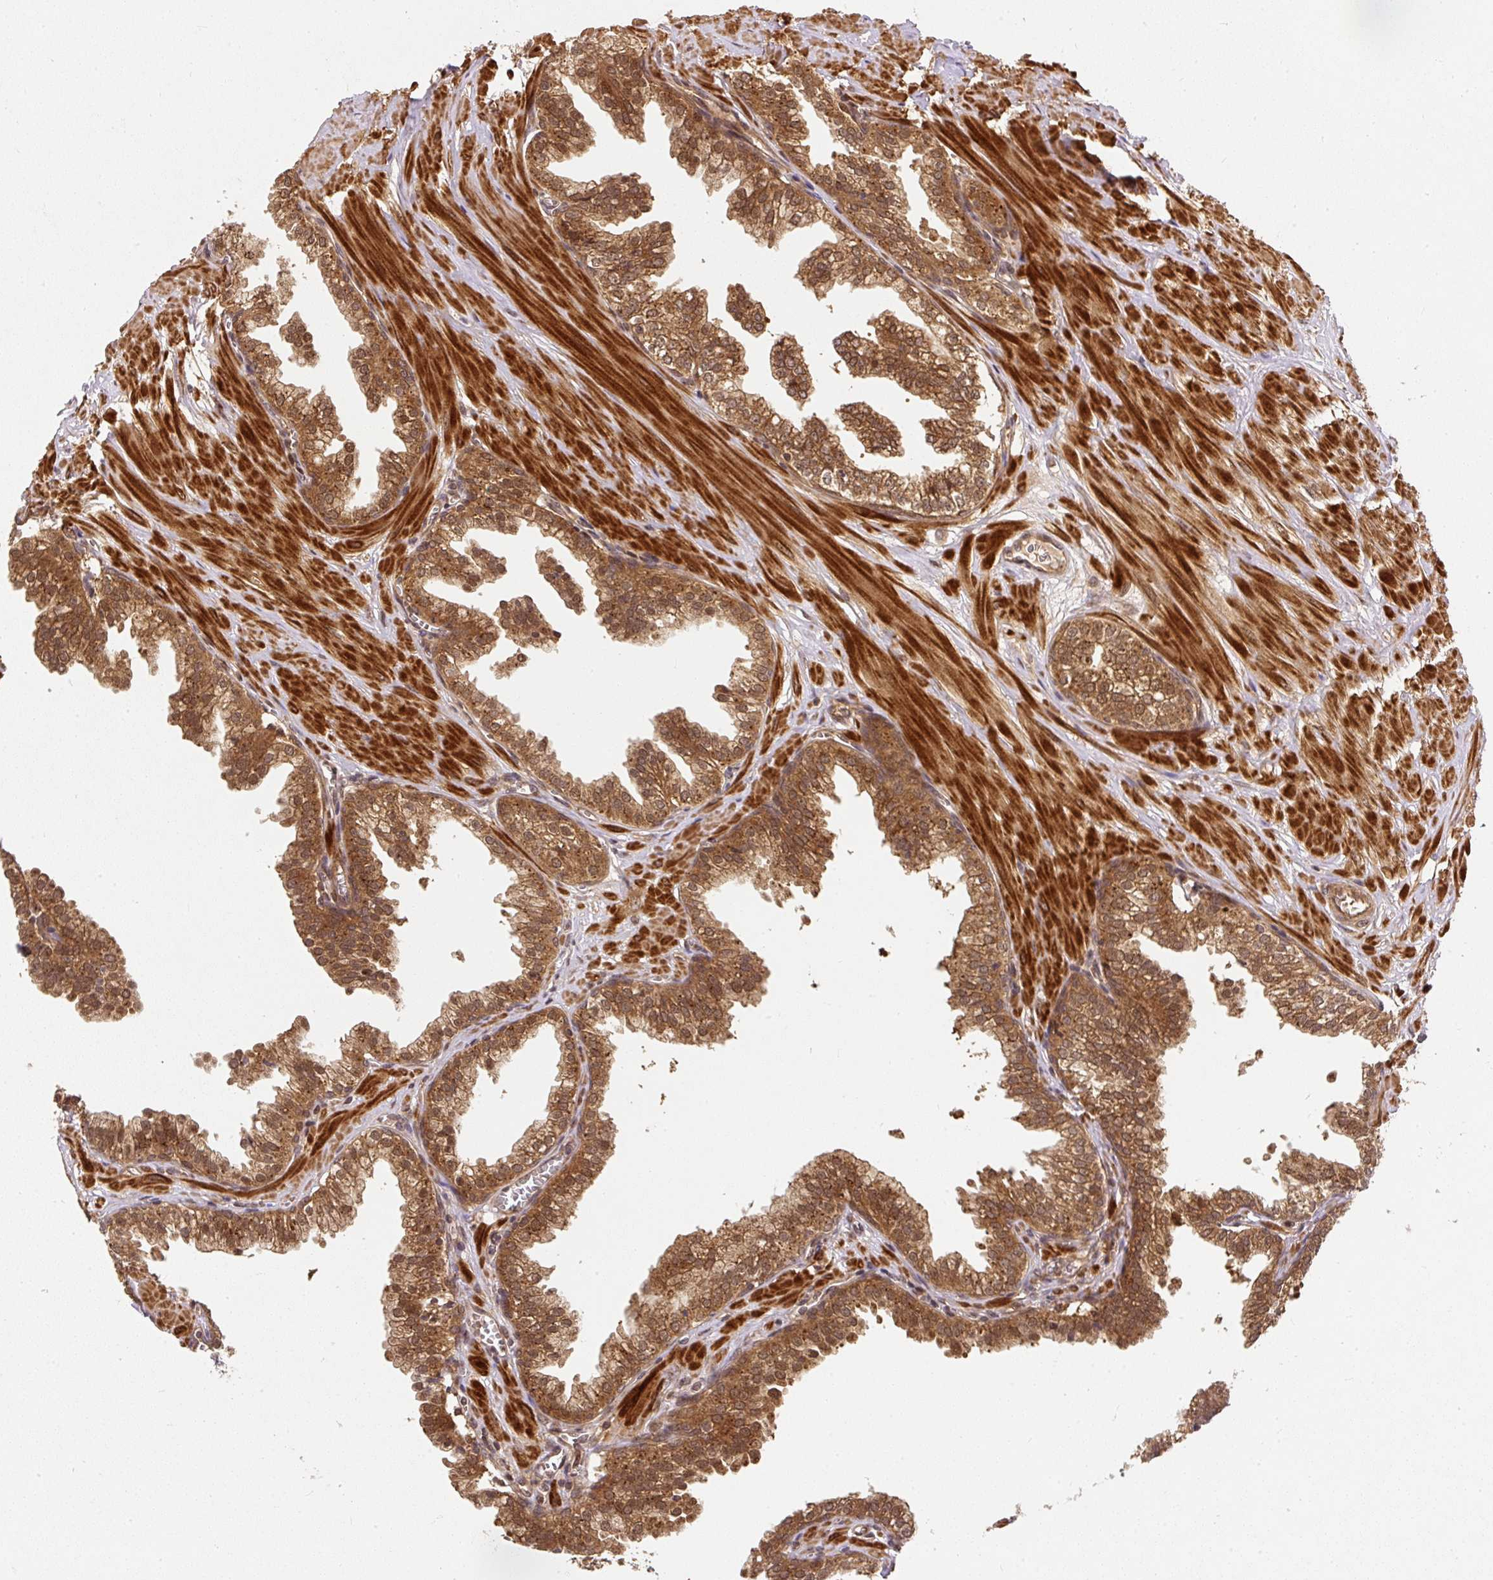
{"staining": {"intensity": "strong", "quantity": ">75%", "location": "cytoplasmic/membranous,nuclear"}, "tissue": "prostate", "cell_type": "Glandular cells", "image_type": "normal", "snomed": [{"axis": "morphology", "description": "Normal tissue, NOS"}, {"axis": "topography", "description": "Prostate"}, {"axis": "topography", "description": "Peripheral nerve tissue"}], "caption": "Immunohistochemistry (DAB (3,3'-diaminobenzidine)) staining of normal human prostate shows strong cytoplasmic/membranous,nuclear protein expression in about >75% of glandular cells. The protein is shown in brown color, while the nuclei are stained blue.", "gene": "PSMD1", "patient": {"sex": "male", "age": 55}}